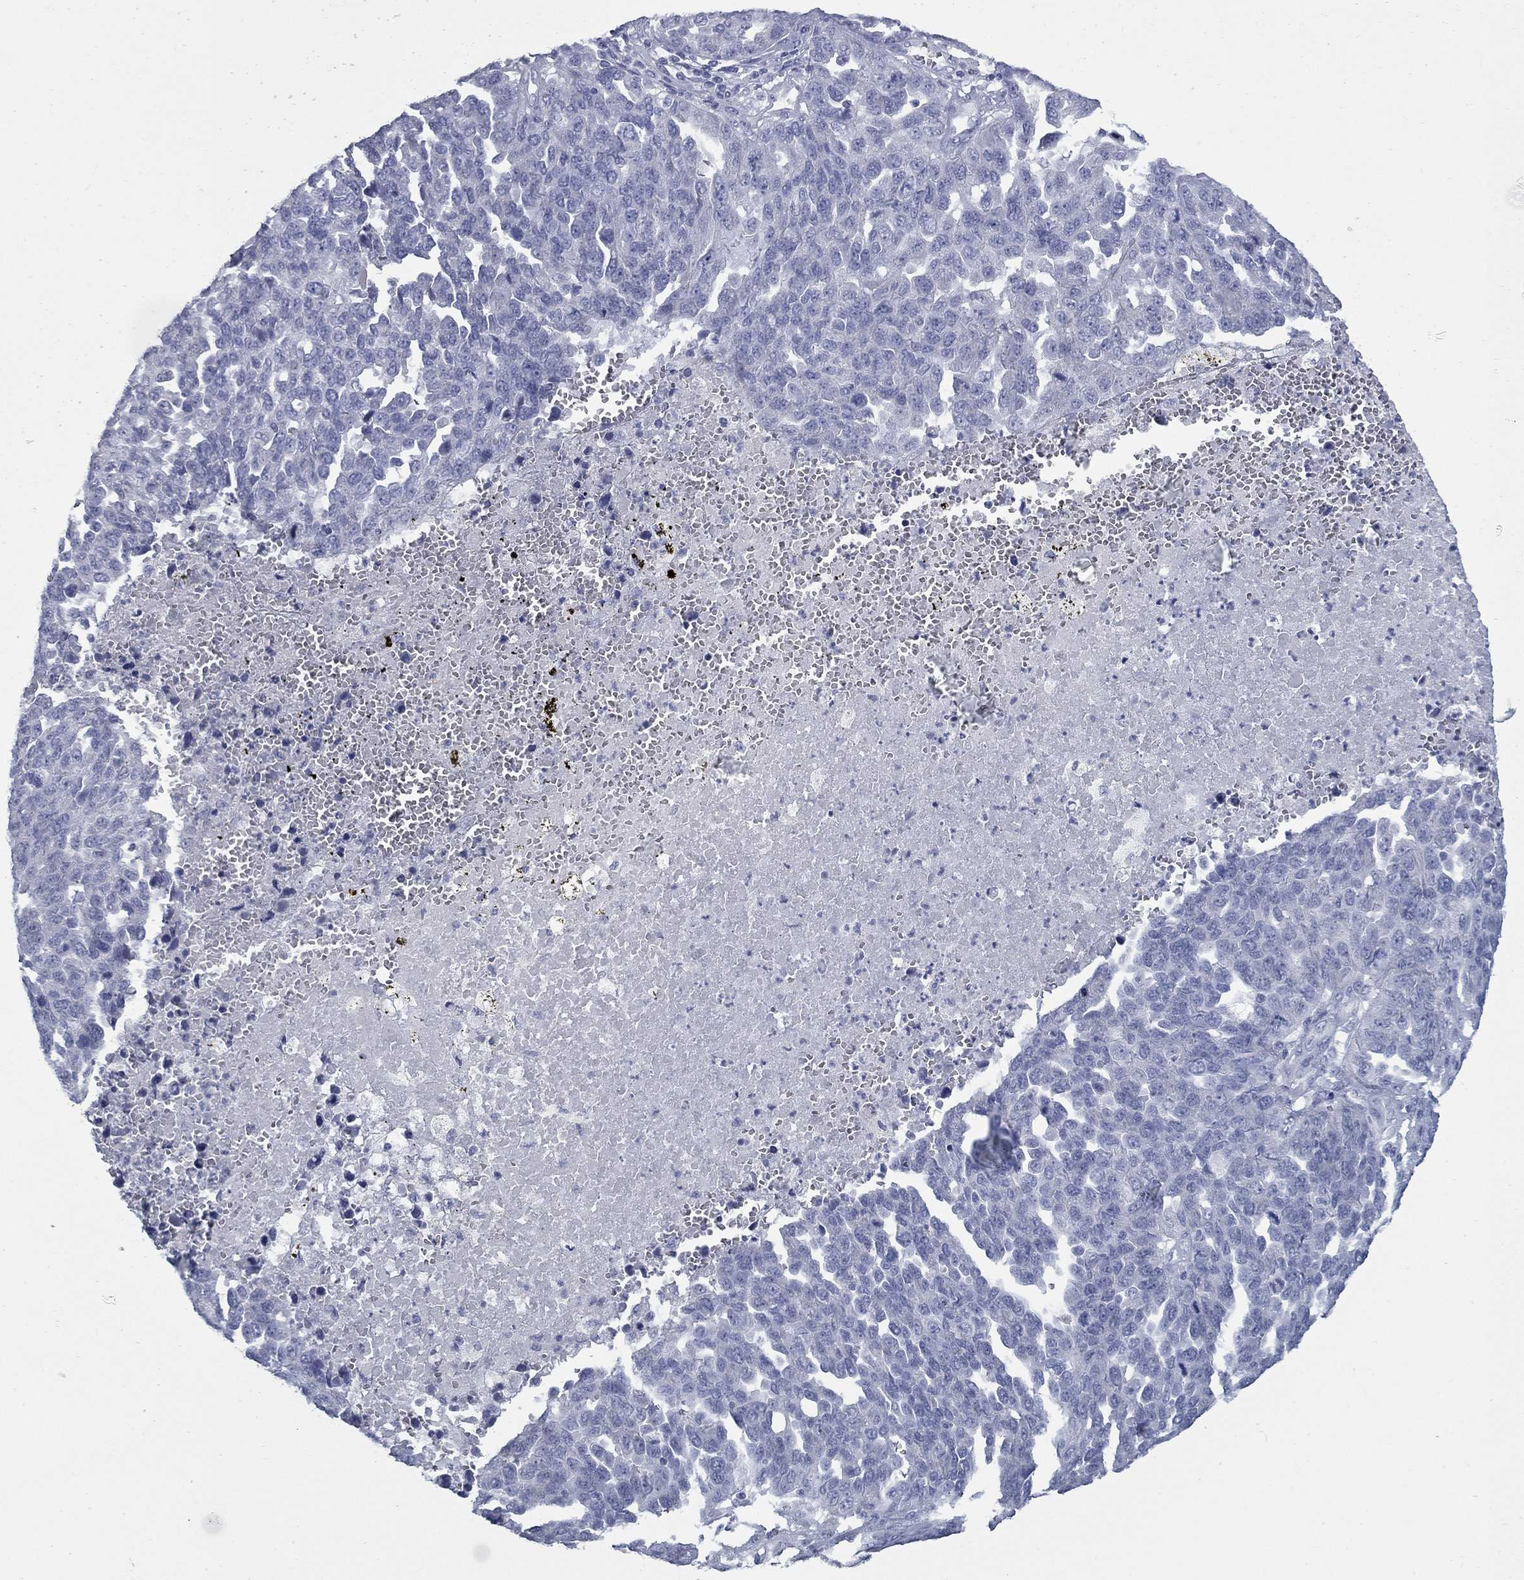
{"staining": {"intensity": "negative", "quantity": "none", "location": "none"}, "tissue": "ovarian cancer", "cell_type": "Tumor cells", "image_type": "cancer", "snomed": [{"axis": "morphology", "description": "Cystadenocarcinoma, serous, NOS"}, {"axis": "topography", "description": "Ovary"}], "caption": "Tumor cells are negative for brown protein staining in ovarian cancer.", "gene": "KIRREL2", "patient": {"sex": "female", "age": 87}}